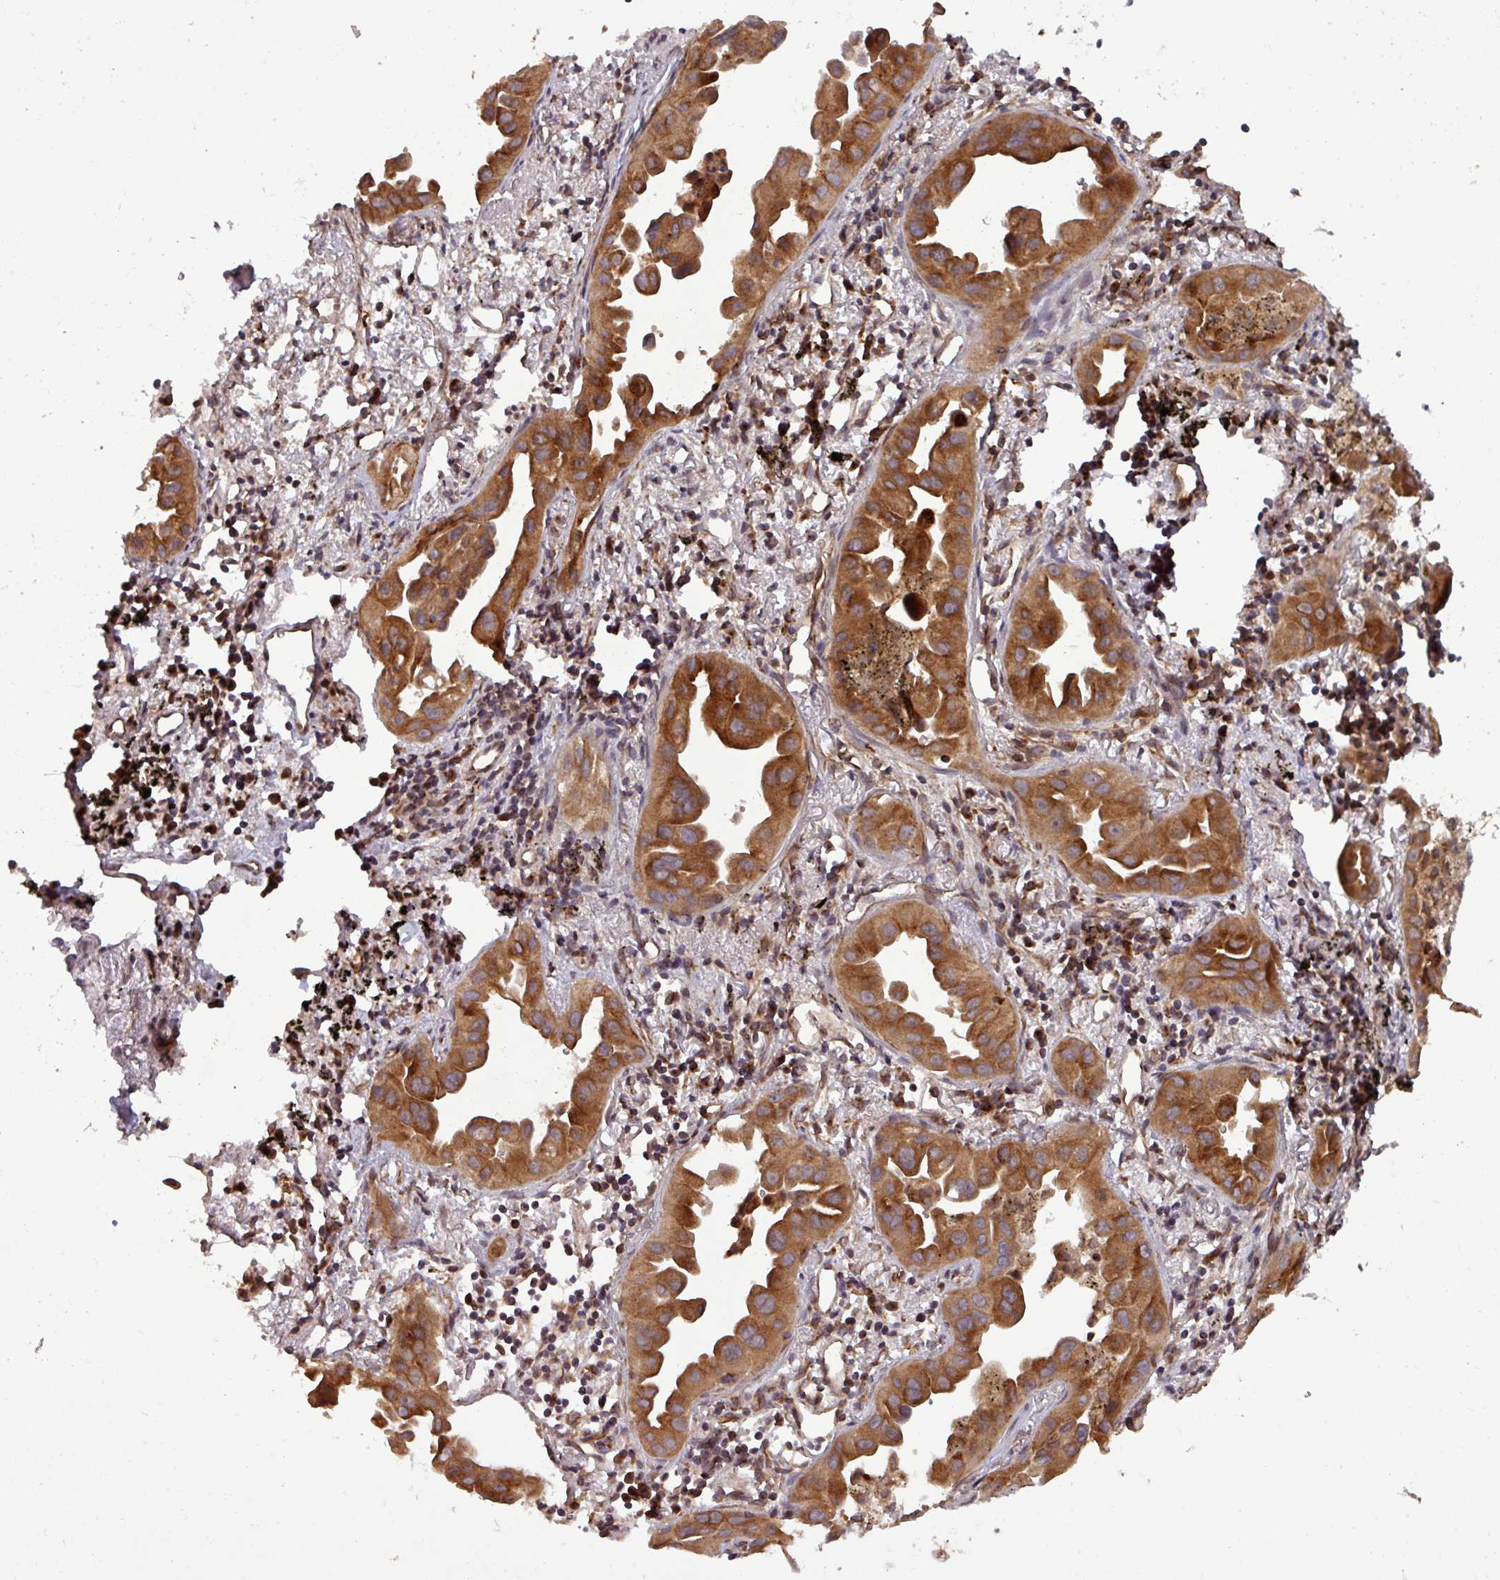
{"staining": {"intensity": "strong", "quantity": ">75%", "location": "cytoplasmic/membranous"}, "tissue": "lung cancer", "cell_type": "Tumor cells", "image_type": "cancer", "snomed": [{"axis": "morphology", "description": "Adenocarcinoma, NOS"}, {"axis": "topography", "description": "Lung"}], "caption": "Brown immunohistochemical staining in human lung cancer reveals strong cytoplasmic/membranous positivity in approximately >75% of tumor cells.", "gene": "PUS1", "patient": {"sex": "male", "age": 68}}